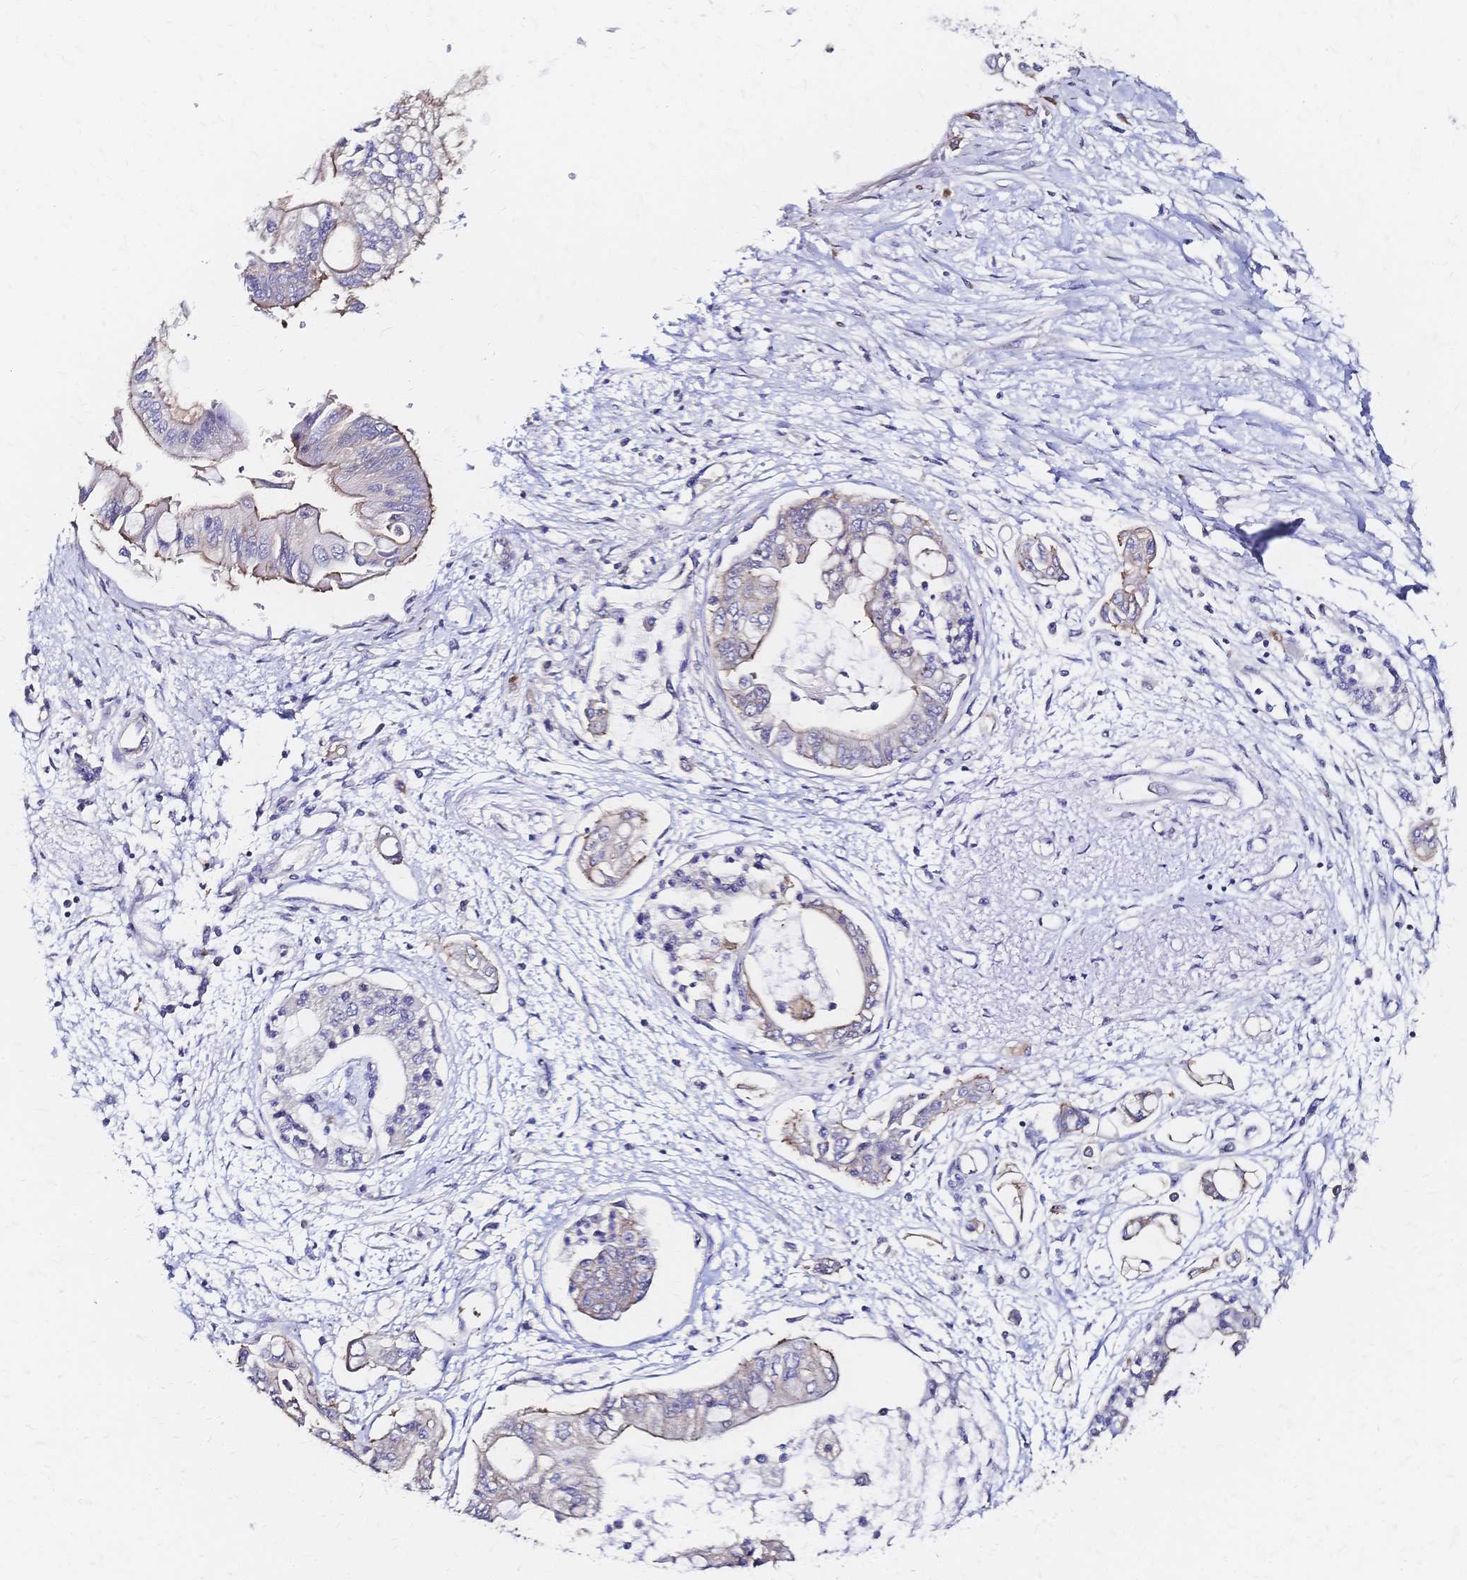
{"staining": {"intensity": "weak", "quantity": "<25%", "location": "cytoplasmic/membranous"}, "tissue": "pancreatic cancer", "cell_type": "Tumor cells", "image_type": "cancer", "snomed": [{"axis": "morphology", "description": "Adenocarcinoma, NOS"}, {"axis": "topography", "description": "Pancreas"}], "caption": "Adenocarcinoma (pancreatic) was stained to show a protein in brown. There is no significant staining in tumor cells.", "gene": "SLC5A1", "patient": {"sex": "female", "age": 77}}